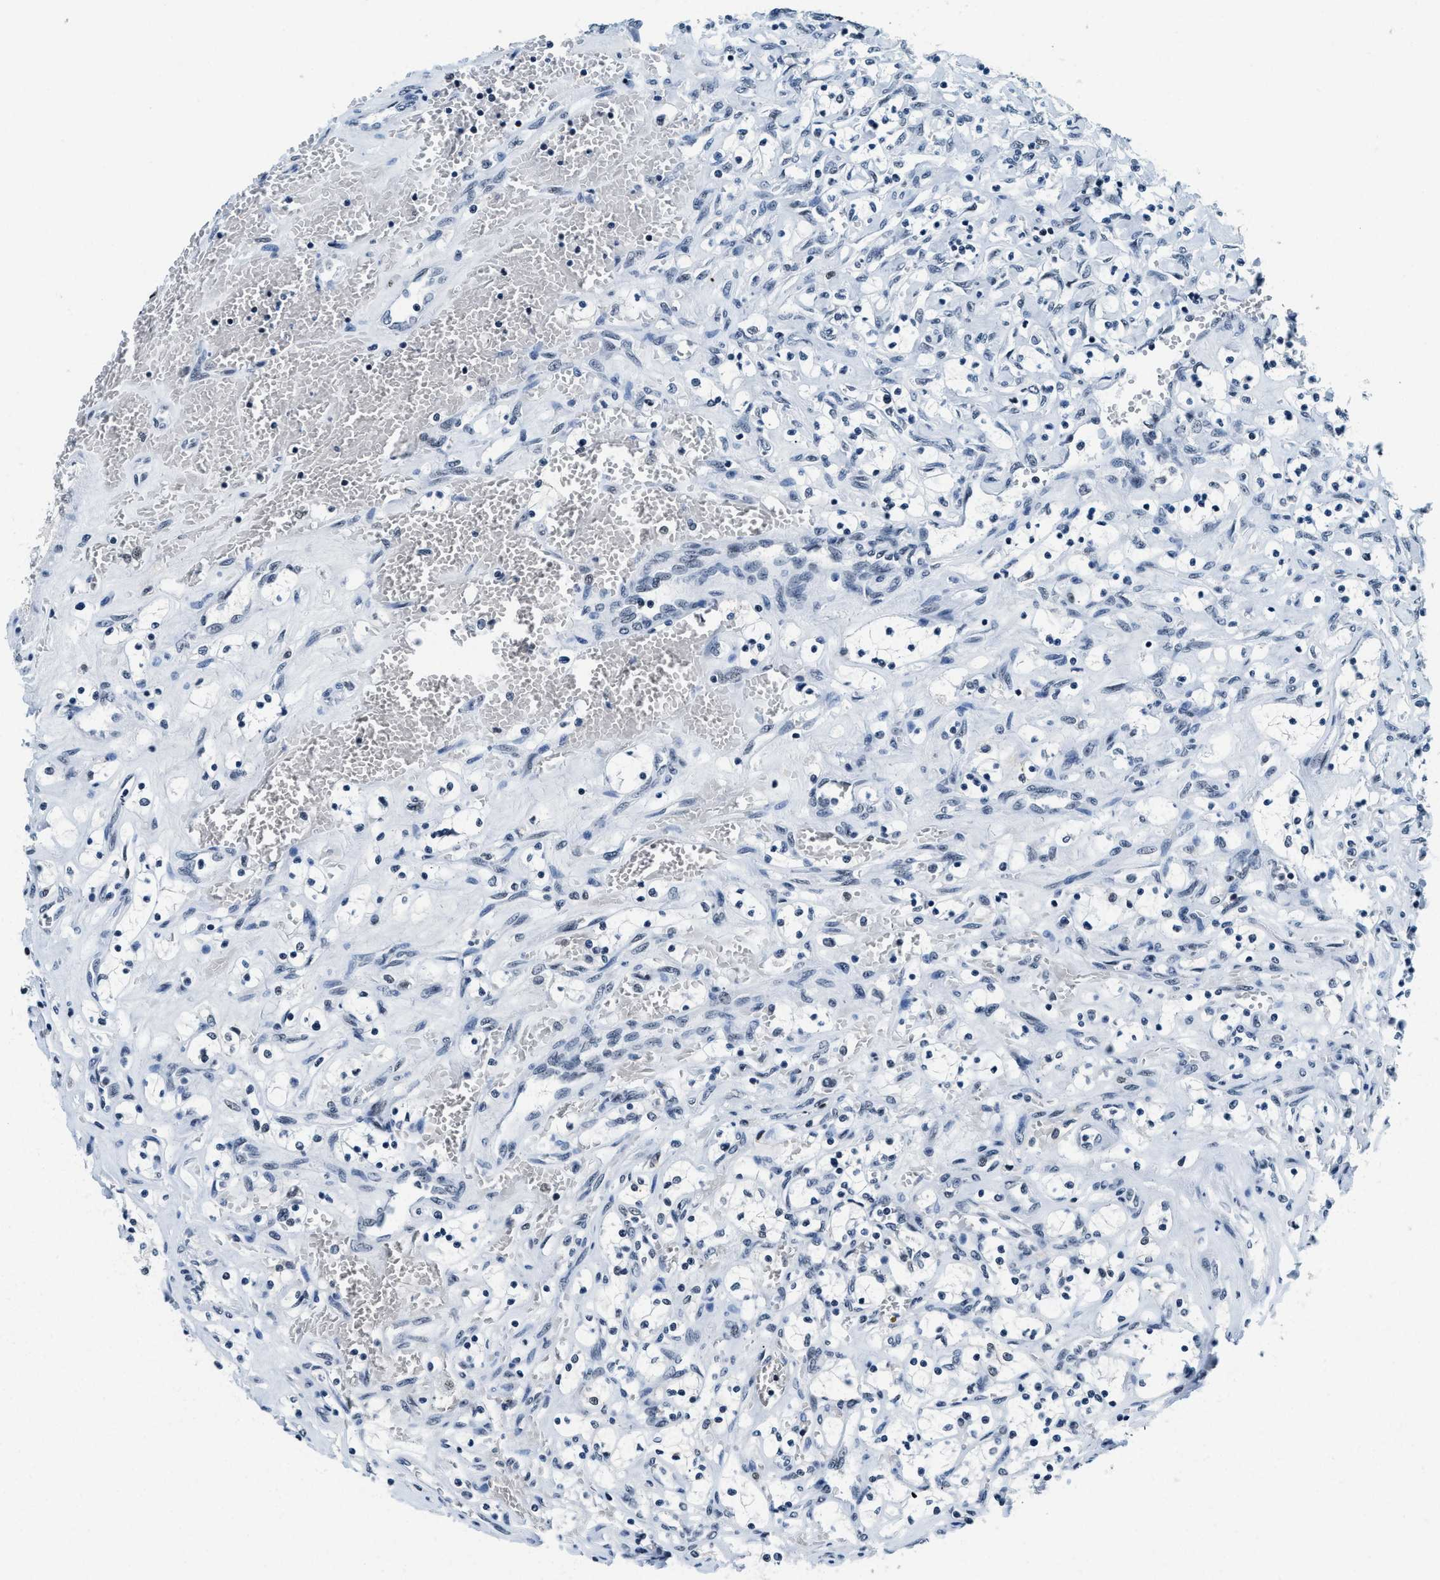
{"staining": {"intensity": "negative", "quantity": "none", "location": "none"}, "tissue": "renal cancer", "cell_type": "Tumor cells", "image_type": "cancer", "snomed": [{"axis": "morphology", "description": "Adenocarcinoma, NOS"}, {"axis": "topography", "description": "Kidney"}], "caption": "Immunohistochemistry (IHC) image of neoplastic tissue: adenocarcinoma (renal) stained with DAB reveals no significant protein positivity in tumor cells.", "gene": "TOP1", "patient": {"sex": "female", "age": 69}}